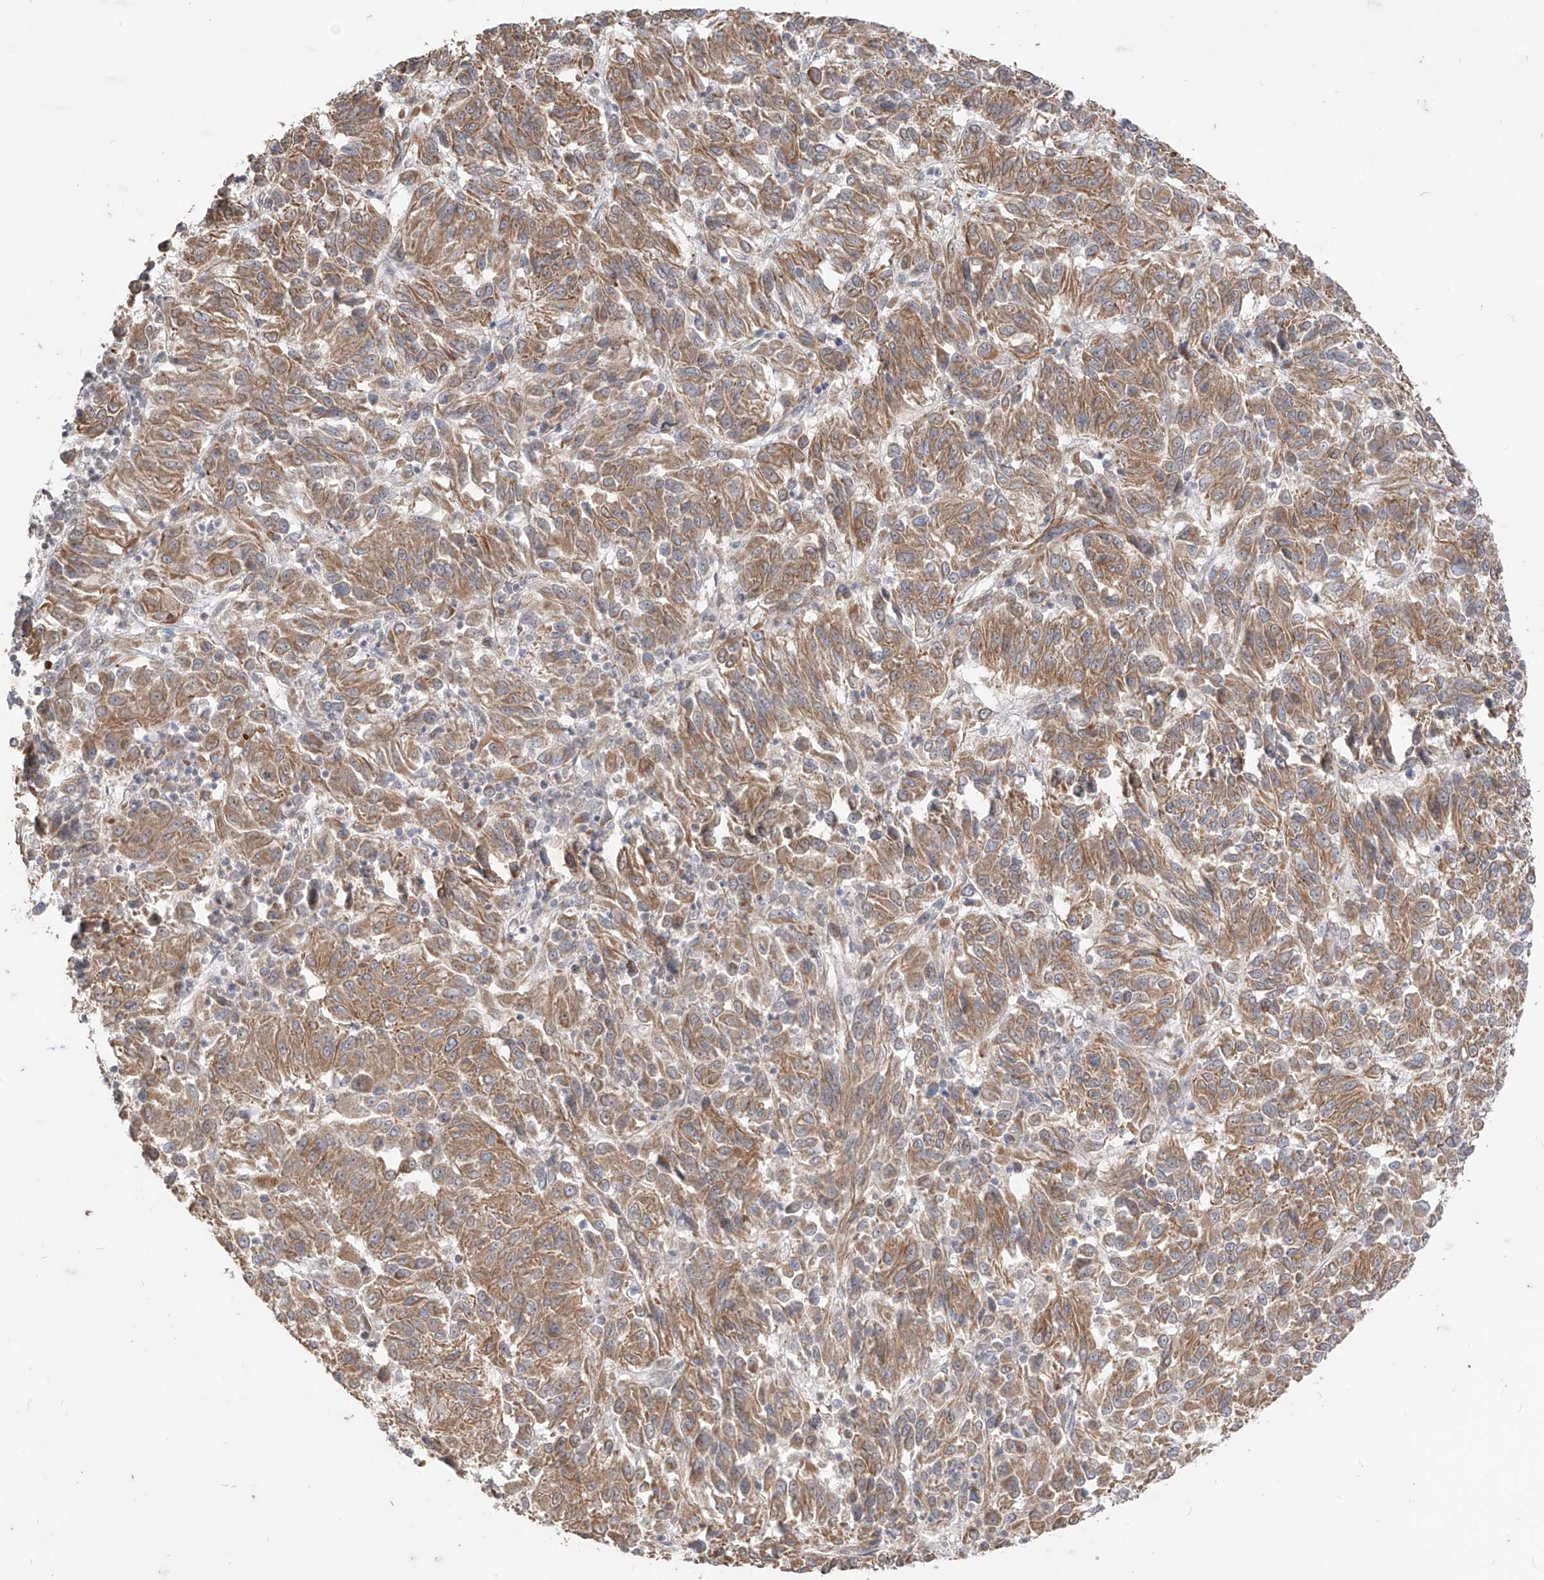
{"staining": {"intensity": "moderate", "quantity": ">75%", "location": "cytoplasmic/membranous"}, "tissue": "melanoma", "cell_type": "Tumor cells", "image_type": "cancer", "snomed": [{"axis": "morphology", "description": "Malignant melanoma, Metastatic site"}, {"axis": "topography", "description": "Lung"}], "caption": "Malignant melanoma (metastatic site) stained for a protein (brown) displays moderate cytoplasmic/membranous positive staining in about >75% of tumor cells.", "gene": "MTUS2", "patient": {"sex": "male", "age": 64}}